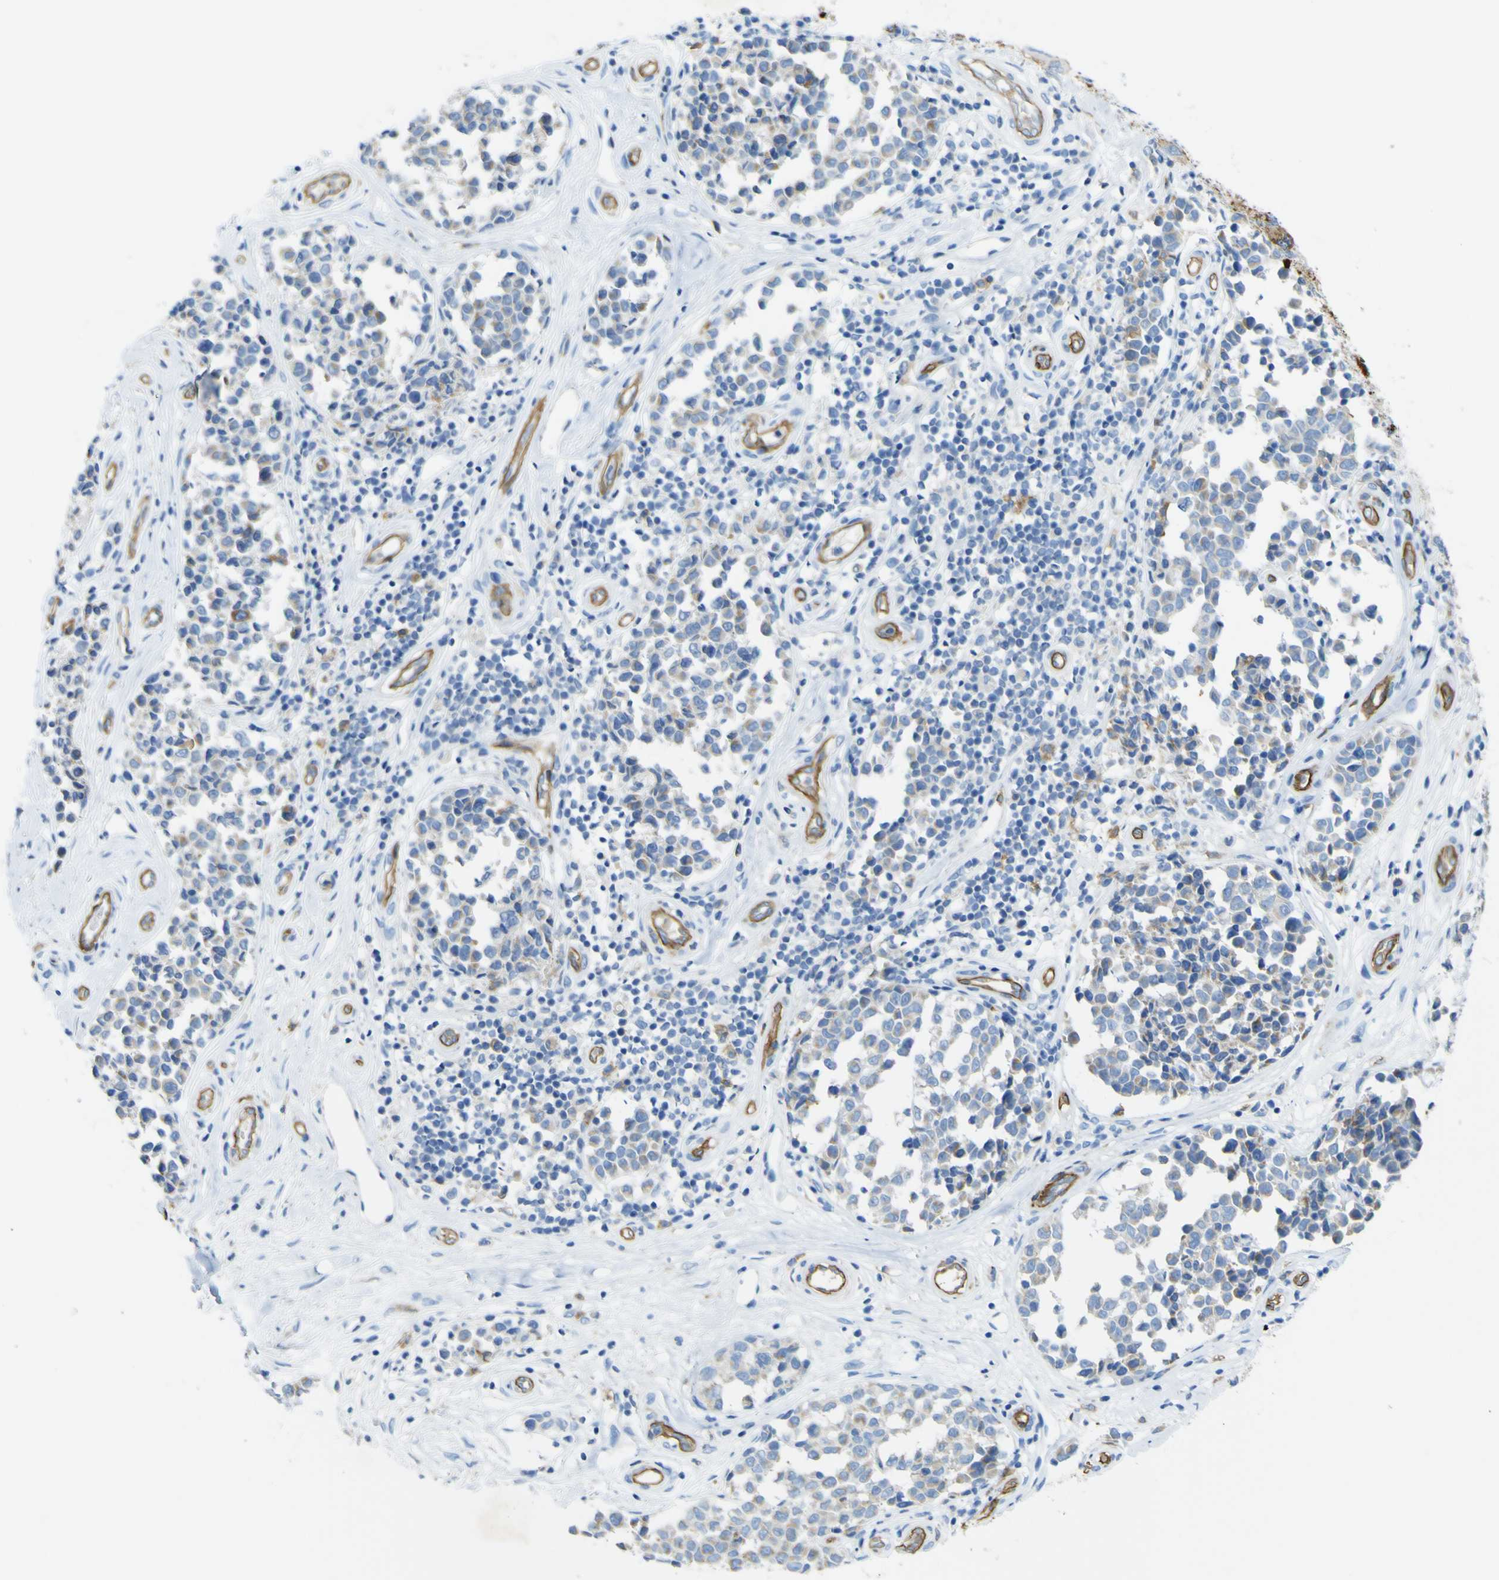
{"staining": {"intensity": "negative", "quantity": "none", "location": "none"}, "tissue": "melanoma", "cell_type": "Tumor cells", "image_type": "cancer", "snomed": [{"axis": "morphology", "description": "Malignant melanoma, NOS"}, {"axis": "topography", "description": "Skin"}], "caption": "An immunohistochemistry micrograph of melanoma is shown. There is no staining in tumor cells of melanoma. (DAB IHC, high magnification).", "gene": "CD93", "patient": {"sex": "female", "age": 64}}